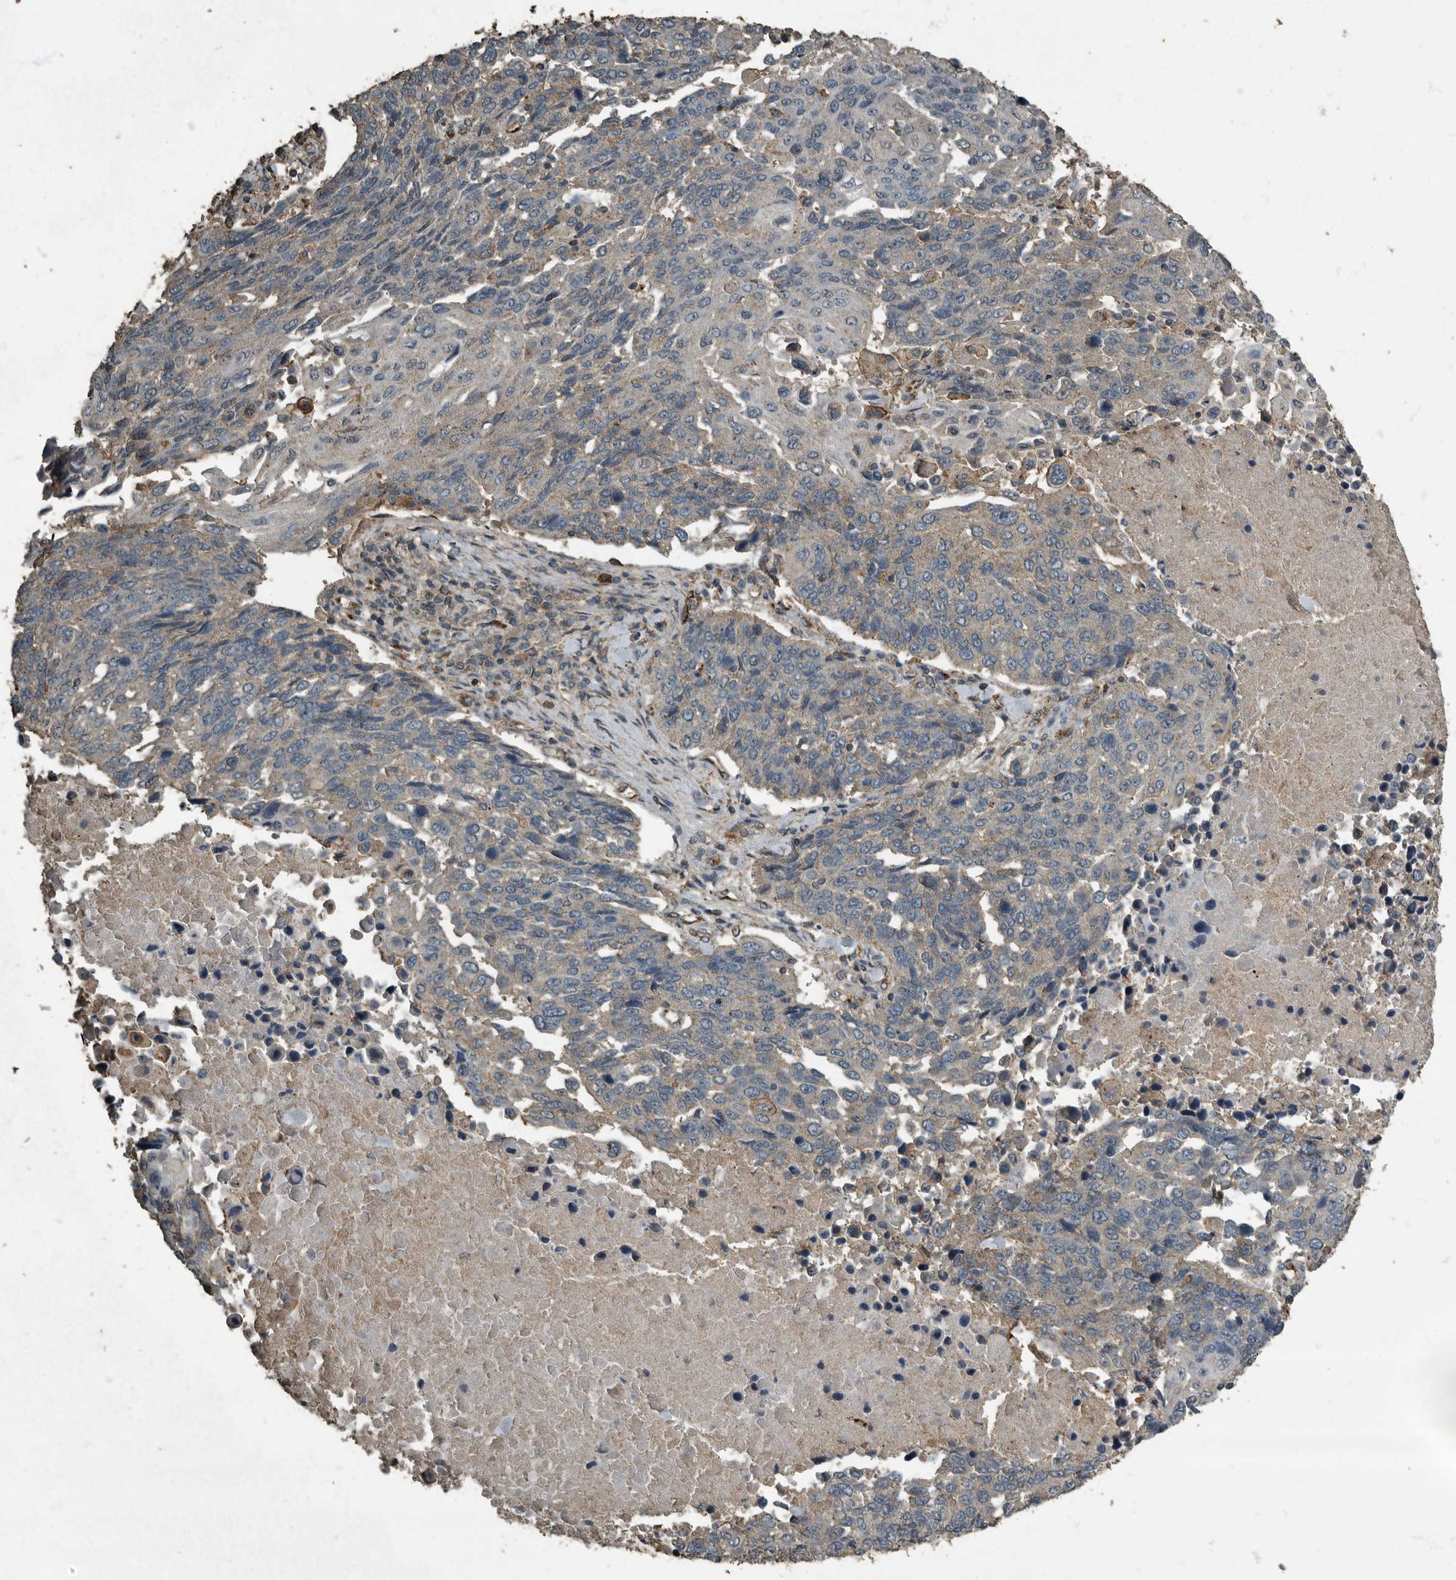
{"staining": {"intensity": "negative", "quantity": "none", "location": "none"}, "tissue": "lung cancer", "cell_type": "Tumor cells", "image_type": "cancer", "snomed": [{"axis": "morphology", "description": "Squamous cell carcinoma, NOS"}, {"axis": "topography", "description": "Lung"}], "caption": "Immunohistochemical staining of squamous cell carcinoma (lung) shows no significant expression in tumor cells.", "gene": "IL15RA", "patient": {"sex": "male", "age": 66}}